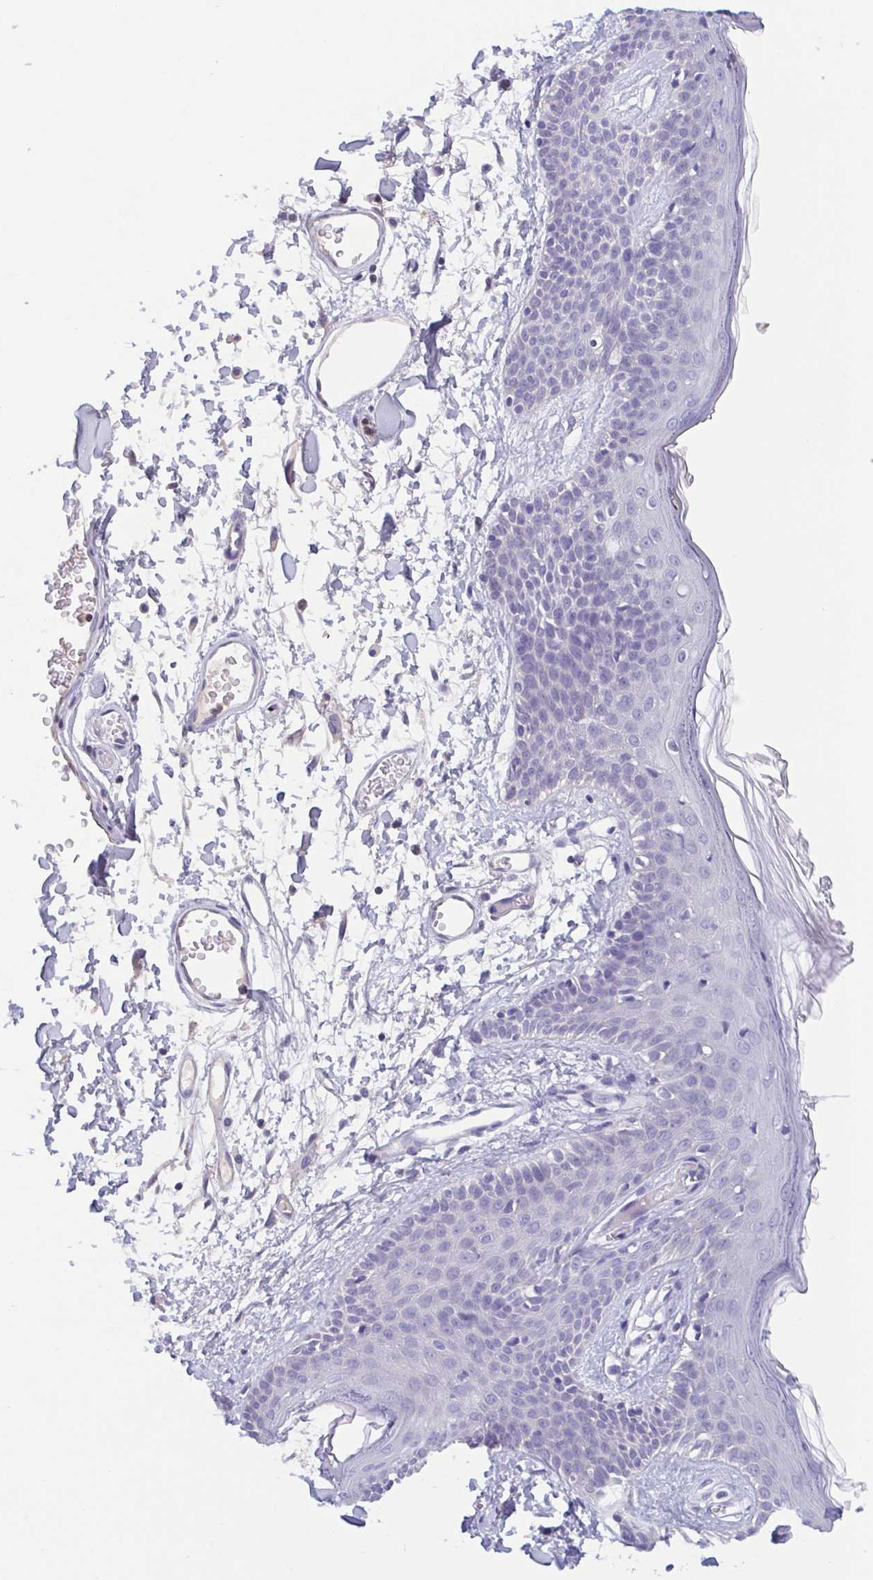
{"staining": {"intensity": "negative", "quantity": "none", "location": "none"}, "tissue": "skin", "cell_type": "Fibroblasts", "image_type": "normal", "snomed": [{"axis": "morphology", "description": "Normal tissue, NOS"}, {"axis": "topography", "description": "Skin"}], "caption": "IHC of normal skin shows no expression in fibroblasts.", "gene": "TREH", "patient": {"sex": "male", "age": 79}}